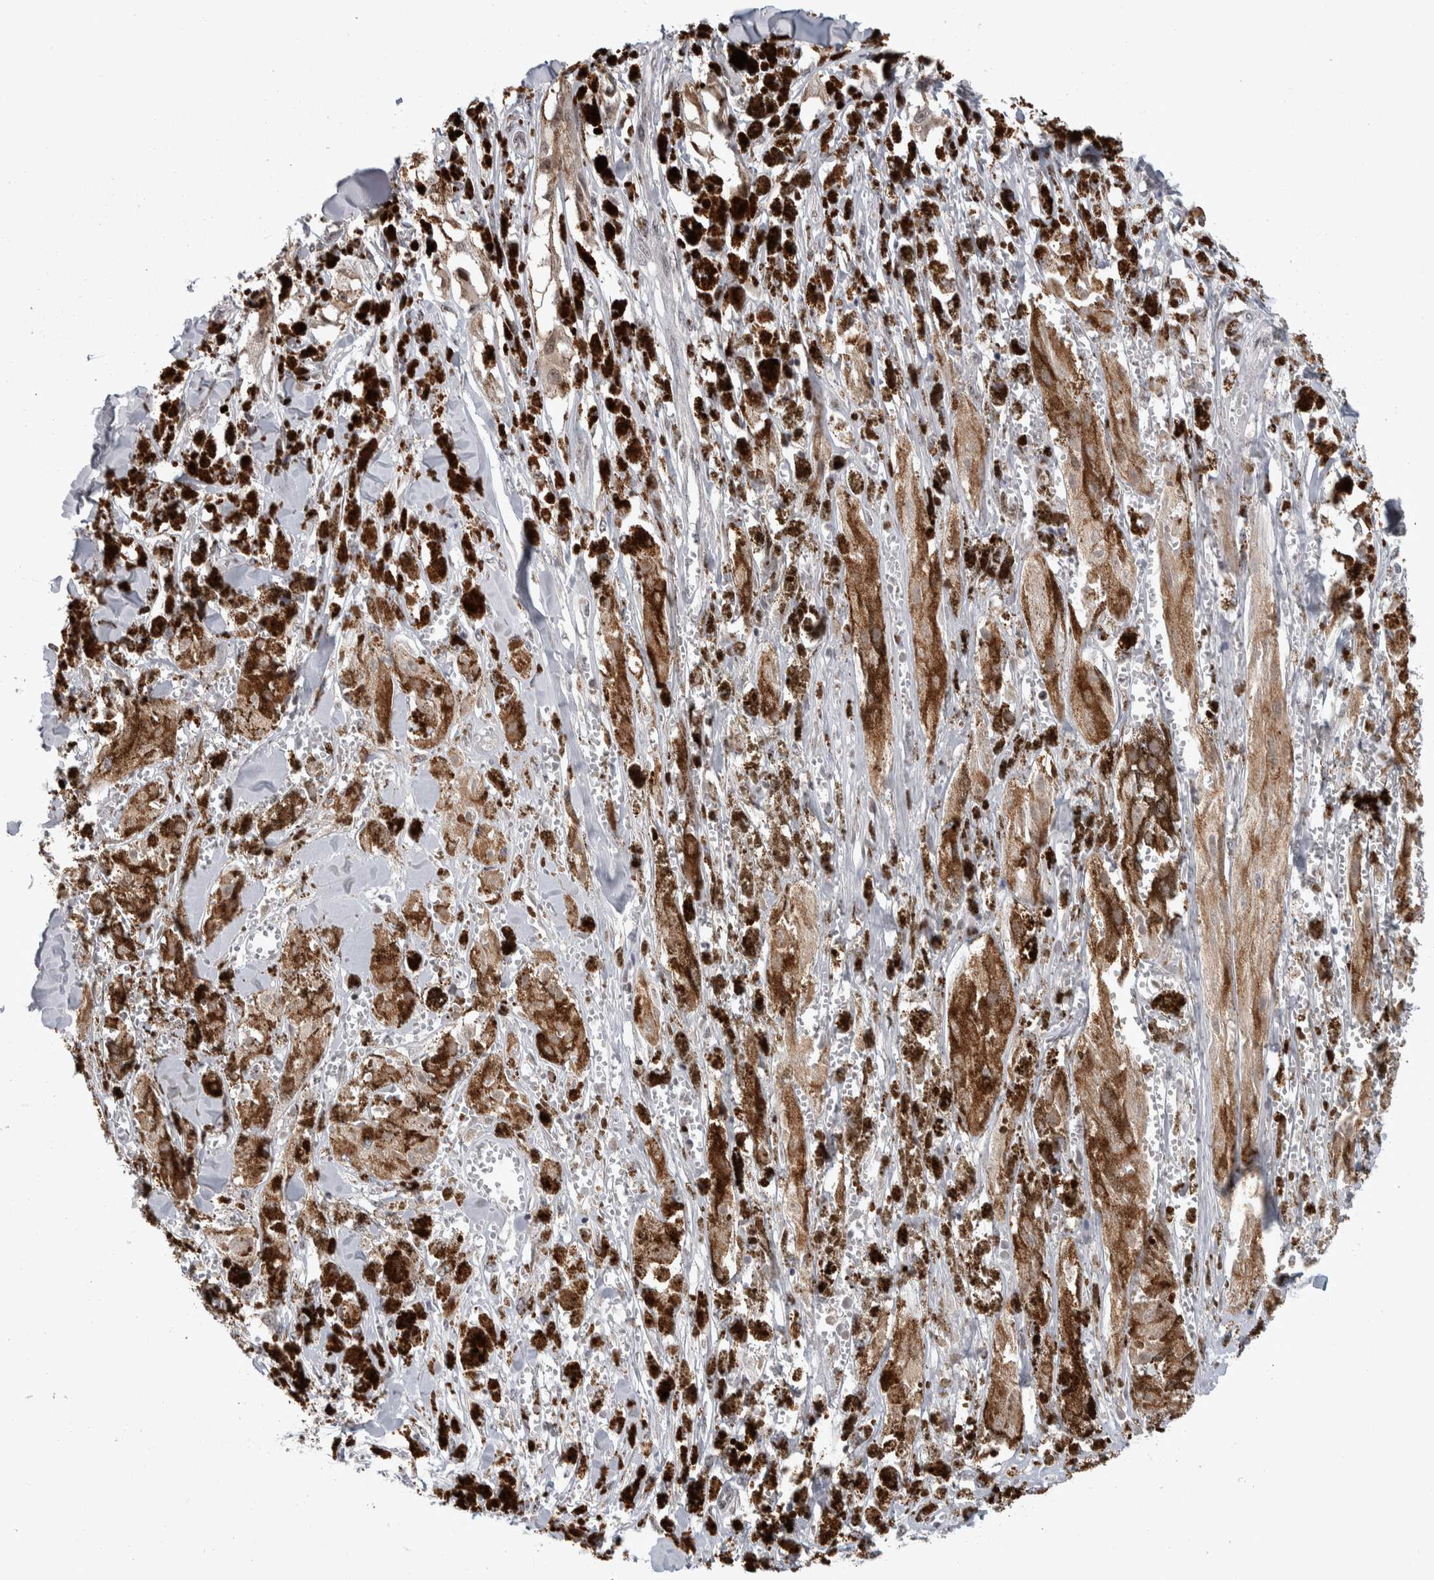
{"staining": {"intensity": "moderate", "quantity": ">75%", "location": "nuclear"}, "tissue": "melanoma", "cell_type": "Tumor cells", "image_type": "cancer", "snomed": [{"axis": "morphology", "description": "Malignant melanoma, NOS"}, {"axis": "topography", "description": "Skin"}], "caption": "IHC of human malignant melanoma displays medium levels of moderate nuclear staining in approximately >75% of tumor cells. (brown staining indicates protein expression, while blue staining denotes nuclei).", "gene": "ZSCAN21", "patient": {"sex": "male", "age": 88}}